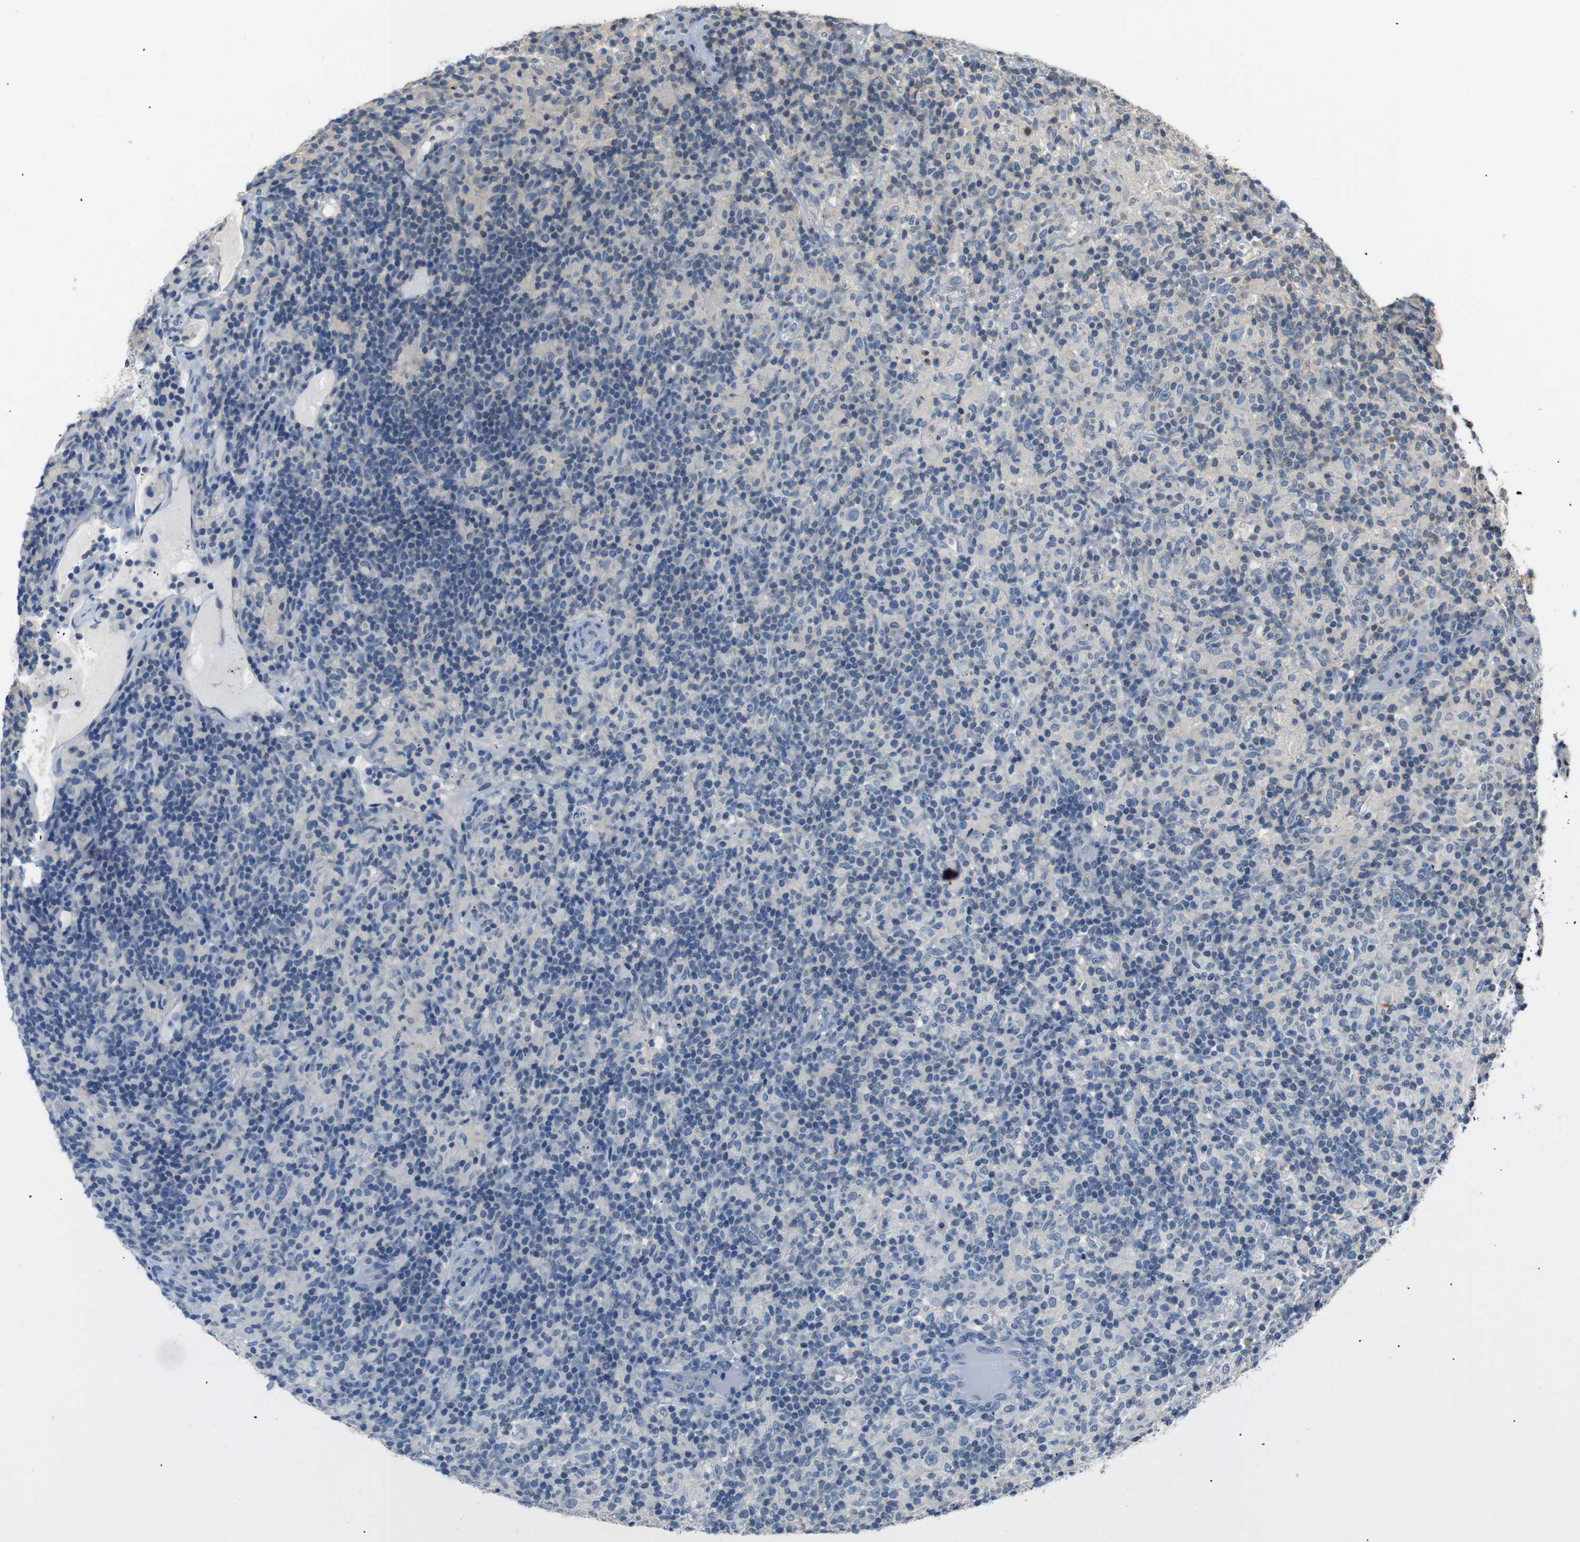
{"staining": {"intensity": "negative", "quantity": "none", "location": "none"}, "tissue": "lymphoma", "cell_type": "Tumor cells", "image_type": "cancer", "snomed": [{"axis": "morphology", "description": "Hodgkin's disease, NOS"}, {"axis": "topography", "description": "Lymph node"}], "caption": "Immunohistochemical staining of lymphoma shows no significant expression in tumor cells.", "gene": "SFN", "patient": {"sex": "male", "age": 70}}